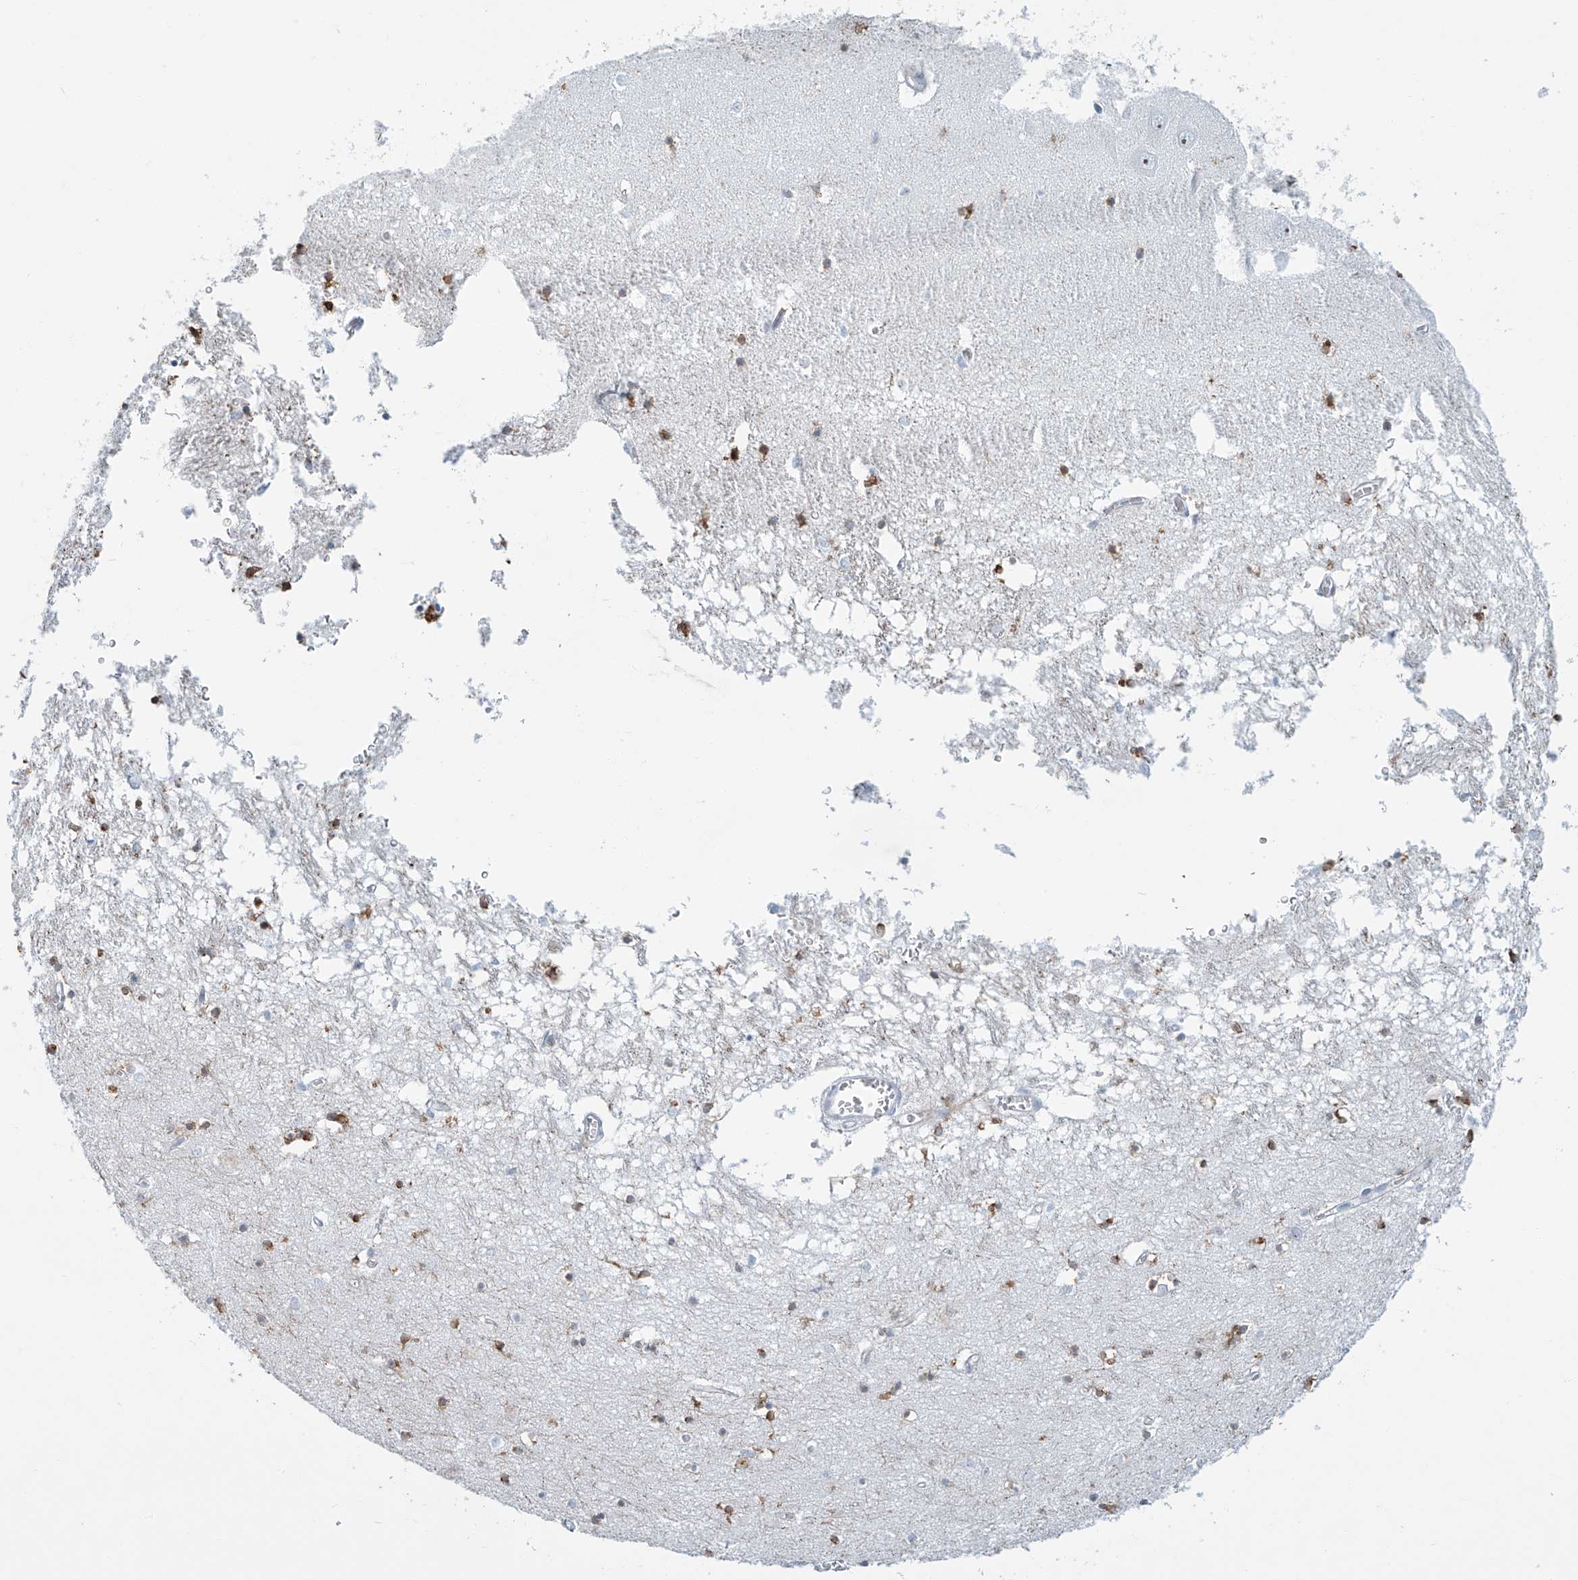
{"staining": {"intensity": "weak", "quantity": "<25%", "location": "cytoplasmic/membranous,nuclear"}, "tissue": "hippocampus", "cell_type": "Glial cells", "image_type": "normal", "snomed": [{"axis": "morphology", "description": "Normal tissue, NOS"}, {"axis": "topography", "description": "Hippocampus"}], "caption": "The immunohistochemistry (IHC) histopathology image has no significant expression in glial cells of hippocampus.", "gene": "ENSG00000257390", "patient": {"sex": "male", "age": 70}}